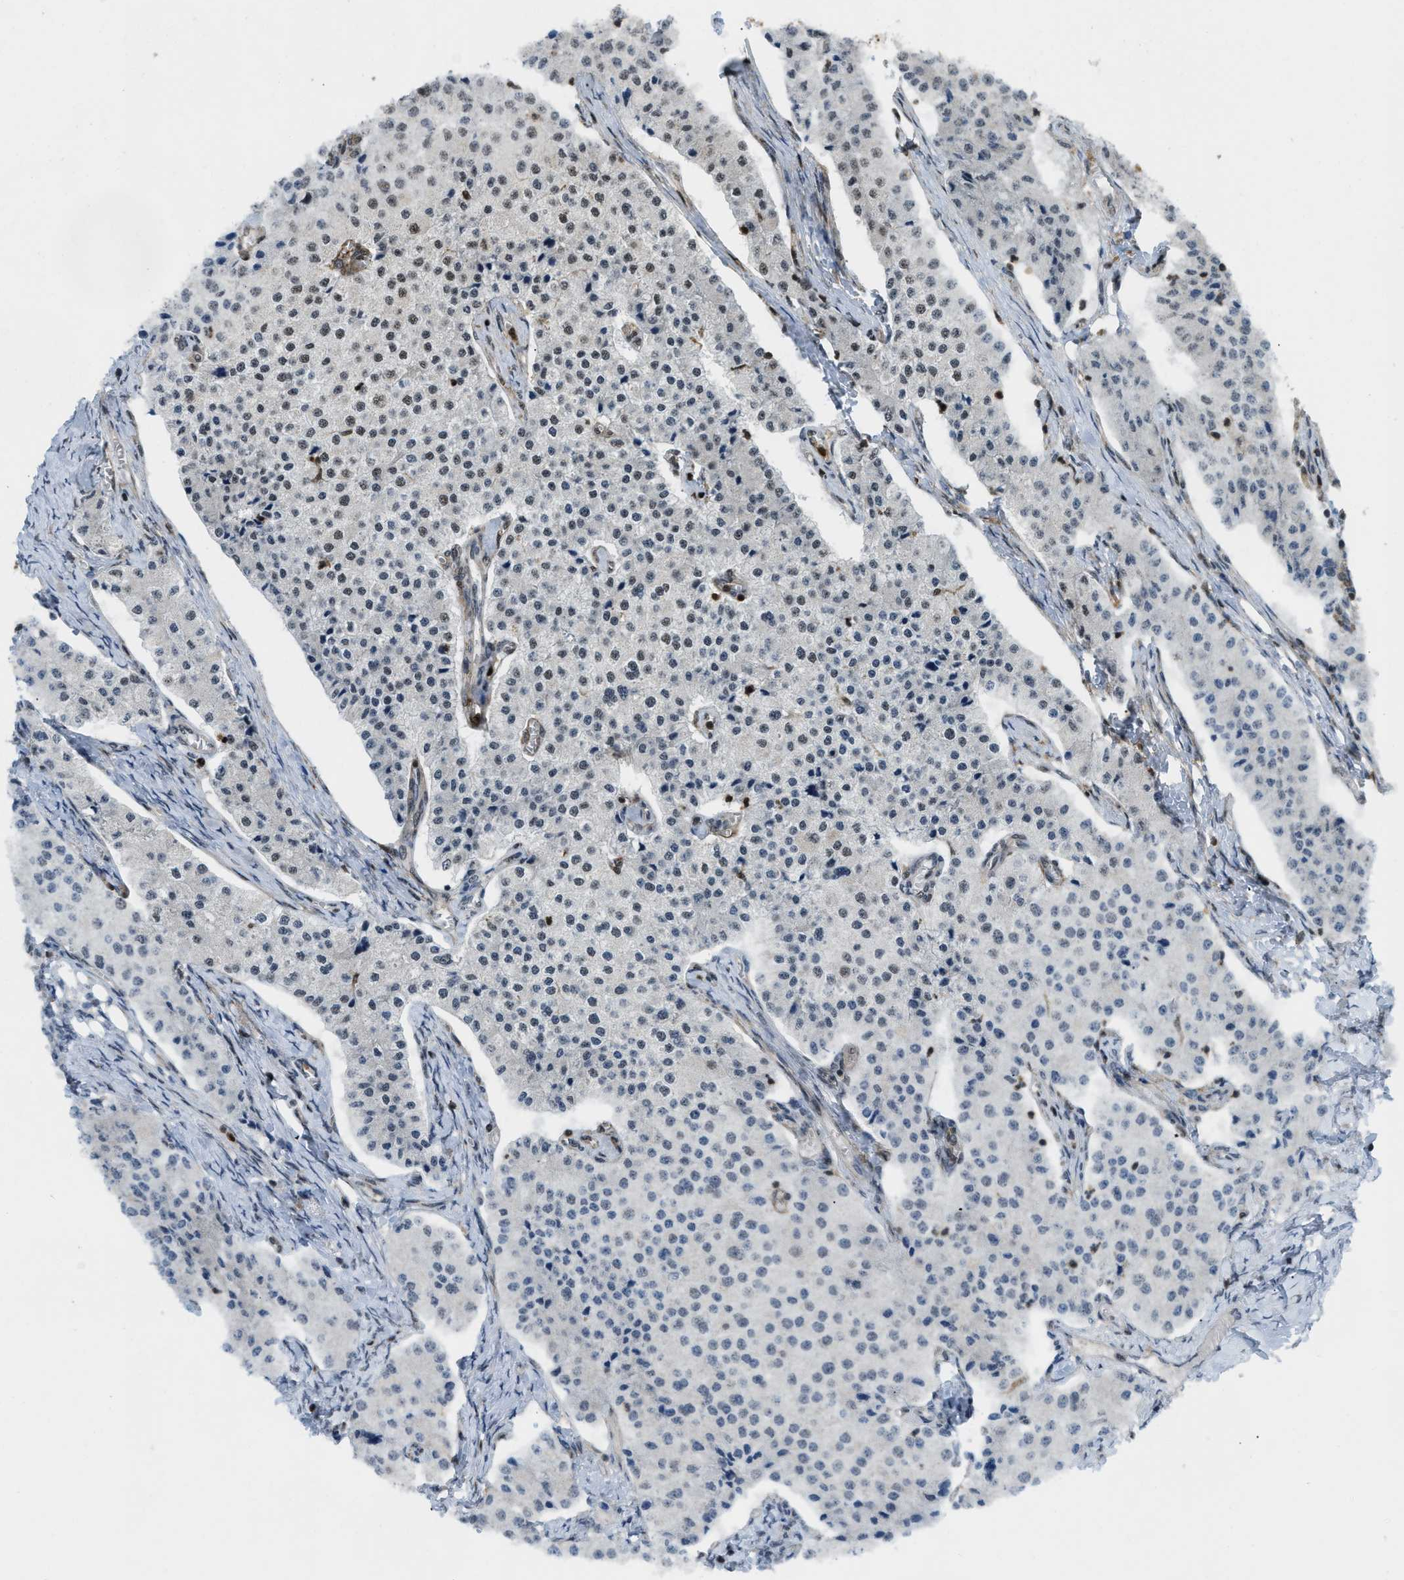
{"staining": {"intensity": "weak", "quantity": "<25%", "location": "nuclear"}, "tissue": "carcinoid", "cell_type": "Tumor cells", "image_type": "cancer", "snomed": [{"axis": "morphology", "description": "Carcinoid, malignant, NOS"}, {"axis": "topography", "description": "Colon"}], "caption": "Immunohistochemical staining of malignant carcinoid reveals no significant positivity in tumor cells.", "gene": "E2F1", "patient": {"sex": "female", "age": 52}}